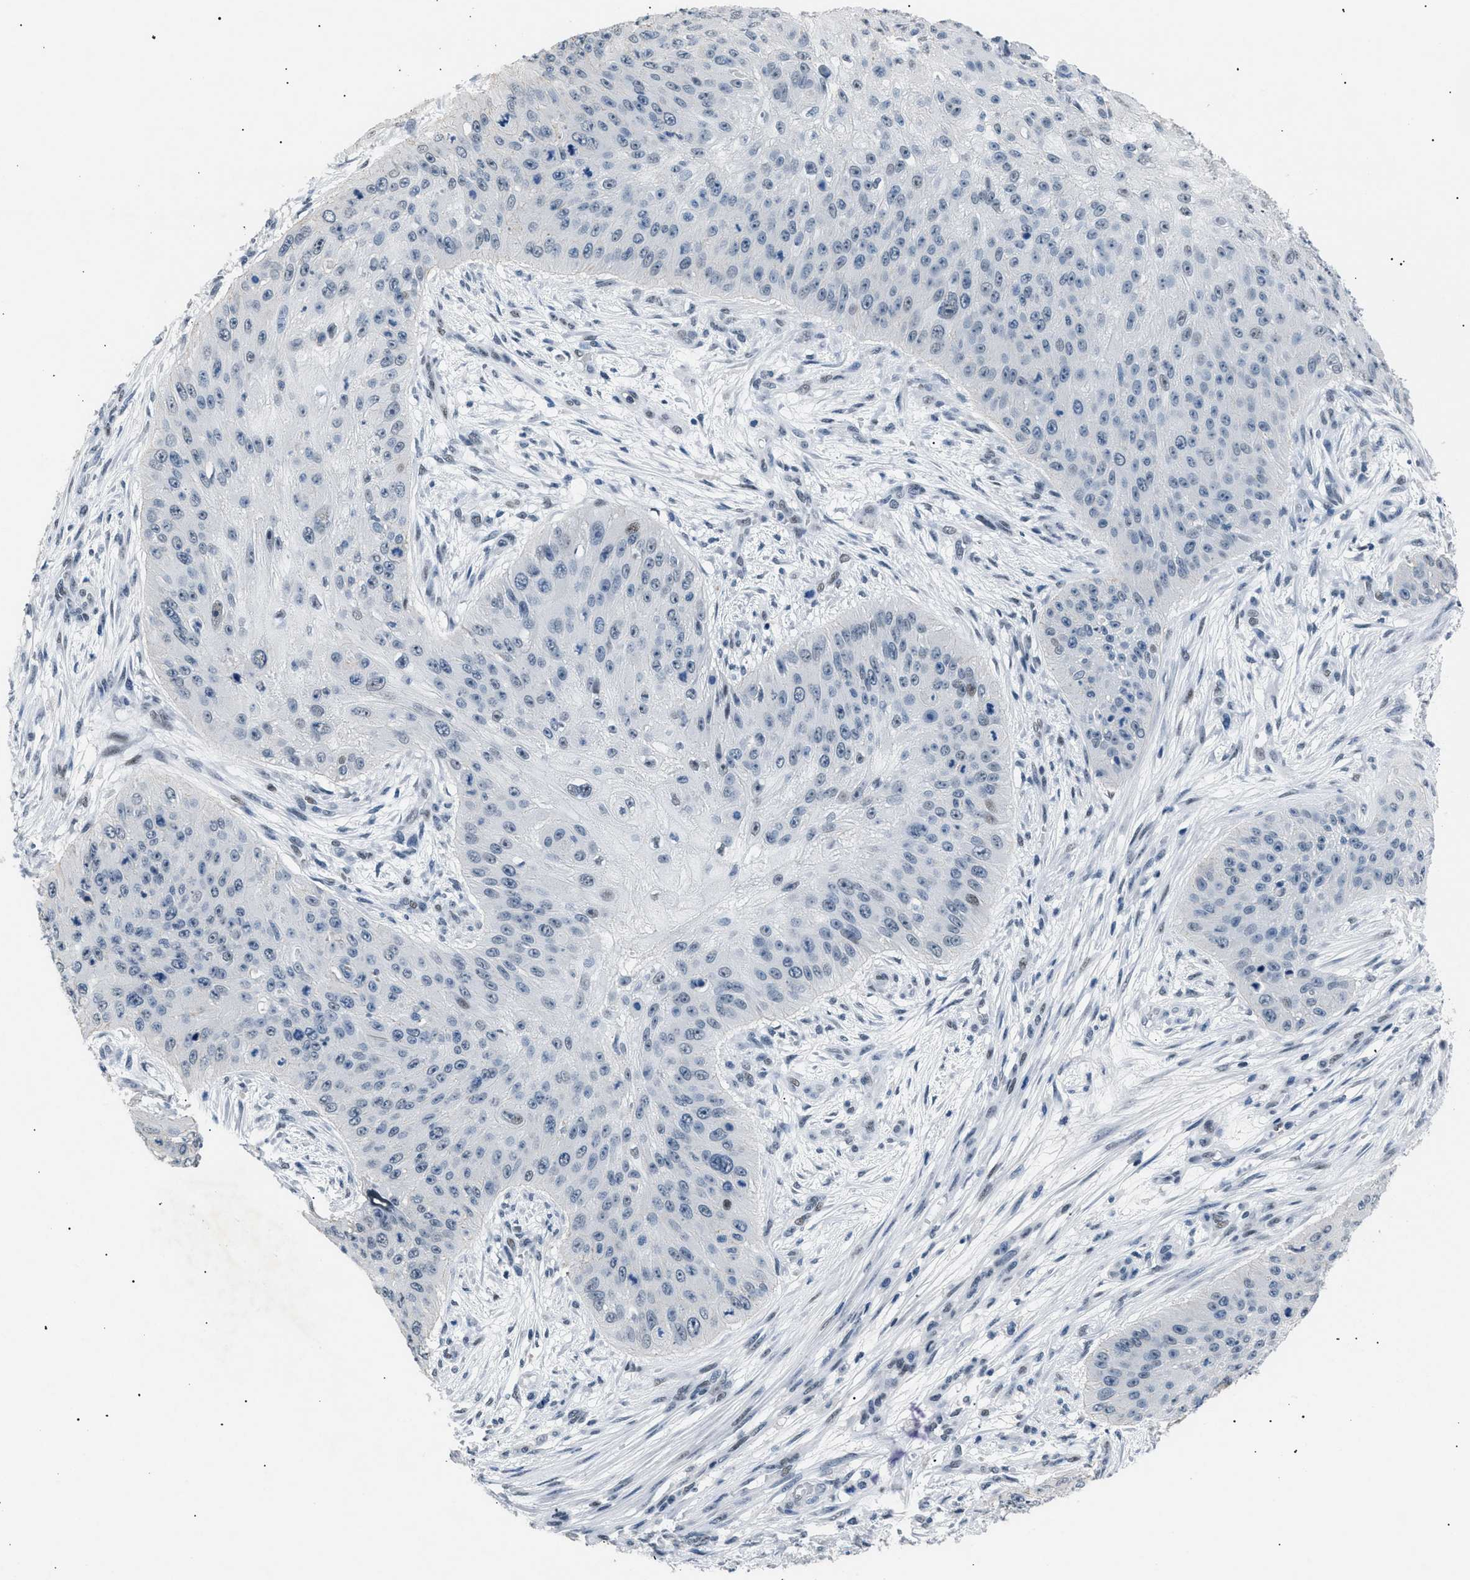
{"staining": {"intensity": "negative", "quantity": "none", "location": "none"}, "tissue": "skin cancer", "cell_type": "Tumor cells", "image_type": "cancer", "snomed": [{"axis": "morphology", "description": "Squamous cell carcinoma, NOS"}, {"axis": "topography", "description": "Skin"}], "caption": "High magnification brightfield microscopy of skin cancer (squamous cell carcinoma) stained with DAB (brown) and counterstained with hematoxylin (blue): tumor cells show no significant staining. Brightfield microscopy of IHC stained with DAB (brown) and hematoxylin (blue), captured at high magnification.", "gene": "KCNC3", "patient": {"sex": "female", "age": 80}}